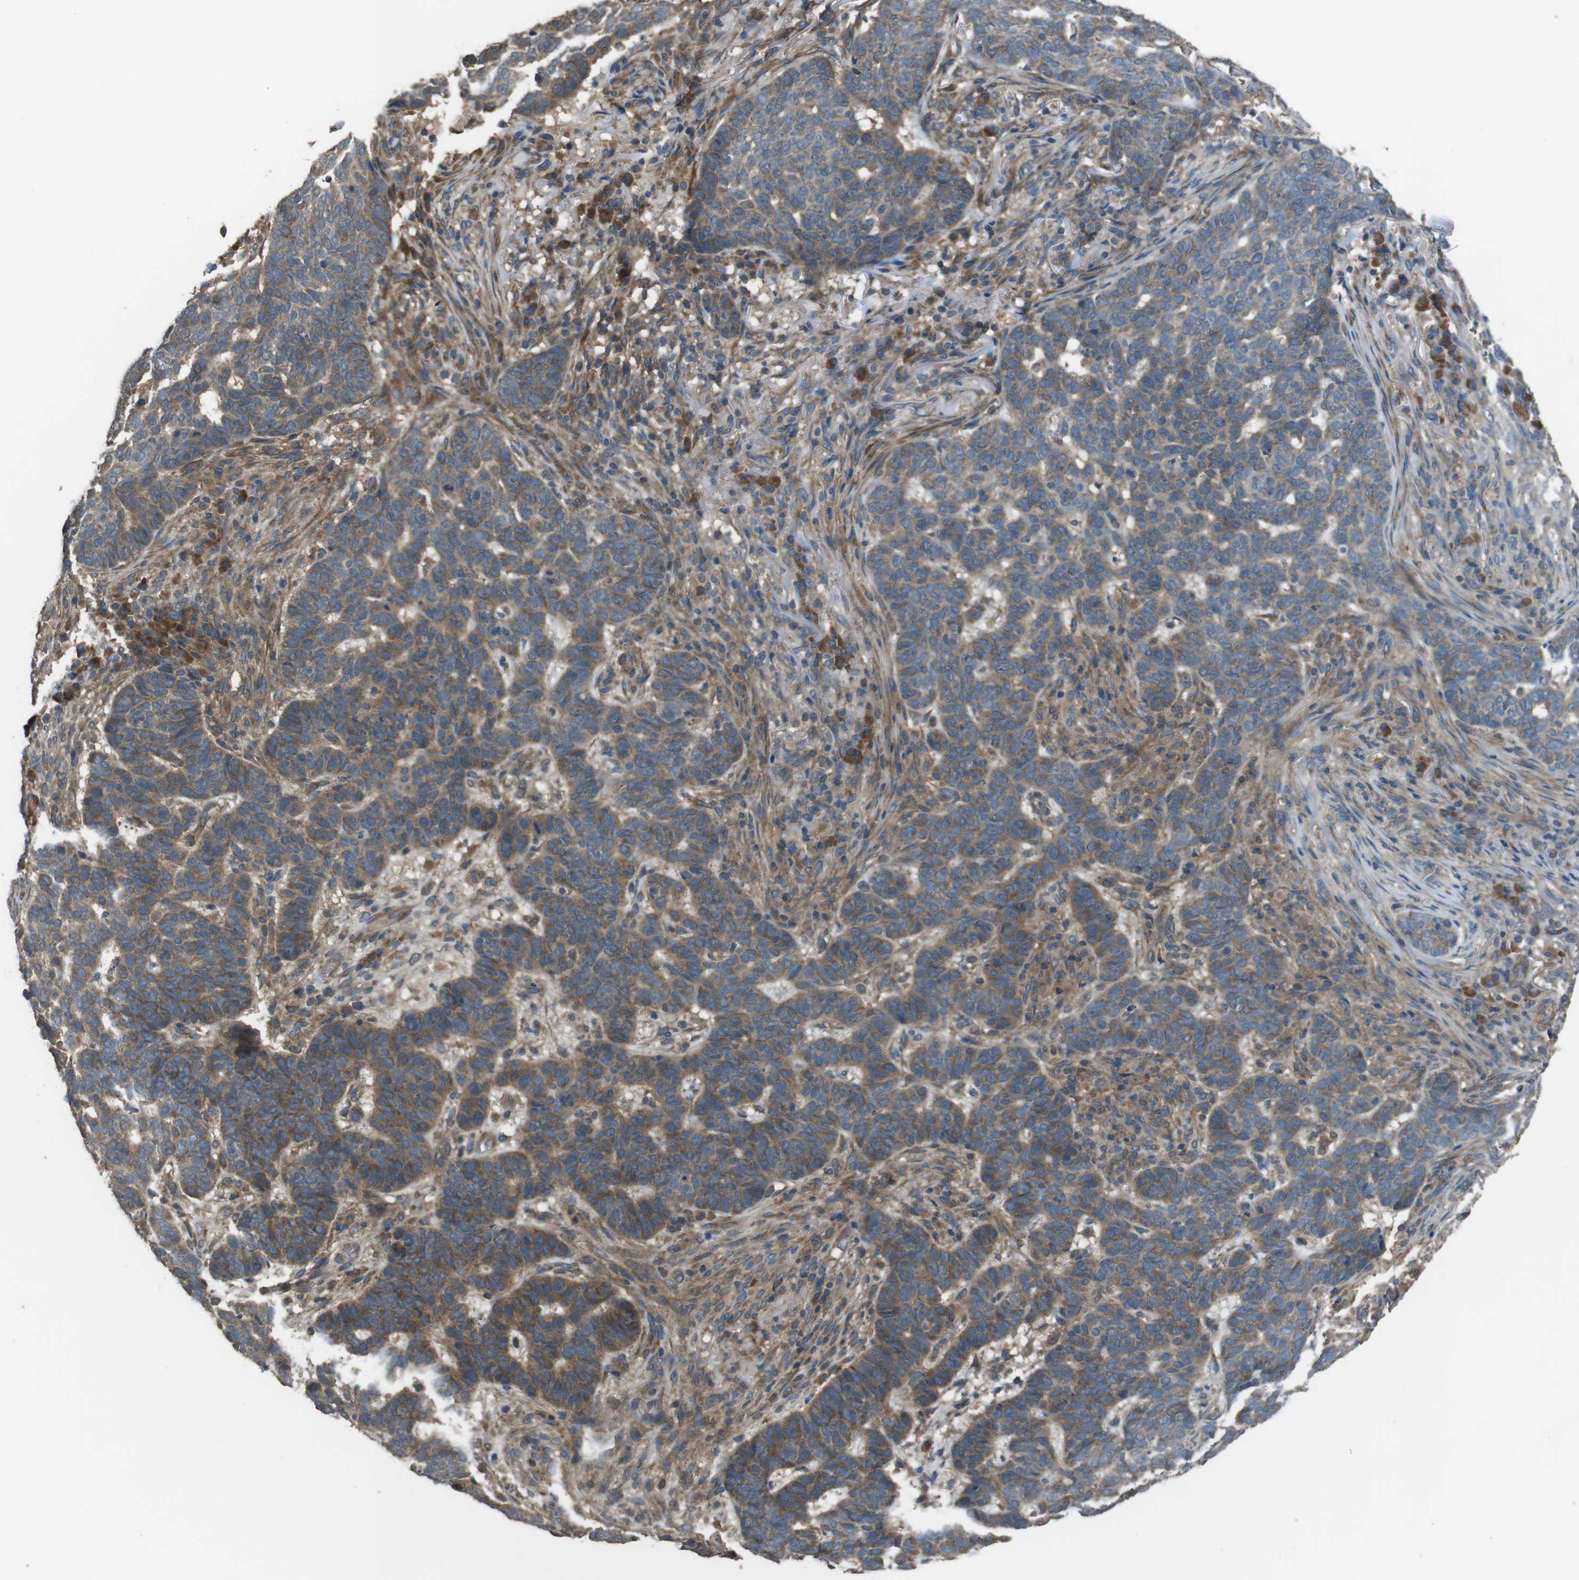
{"staining": {"intensity": "moderate", "quantity": ">75%", "location": "cytoplasmic/membranous"}, "tissue": "skin cancer", "cell_type": "Tumor cells", "image_type": "cancer", "snomed": [{"axis": "morphology", "description": "Basal cell carcinoma"}, {"axis": "topography", "description": "Skin"}], "caption": "Immunohistochemical staining of skin basal cell carcinoma displays moderate cytoplasmic/membranous protein expression in about >75% of tumor cells.", "gene": "FUT2", "patient": {"sex": "male", "age": 85}}